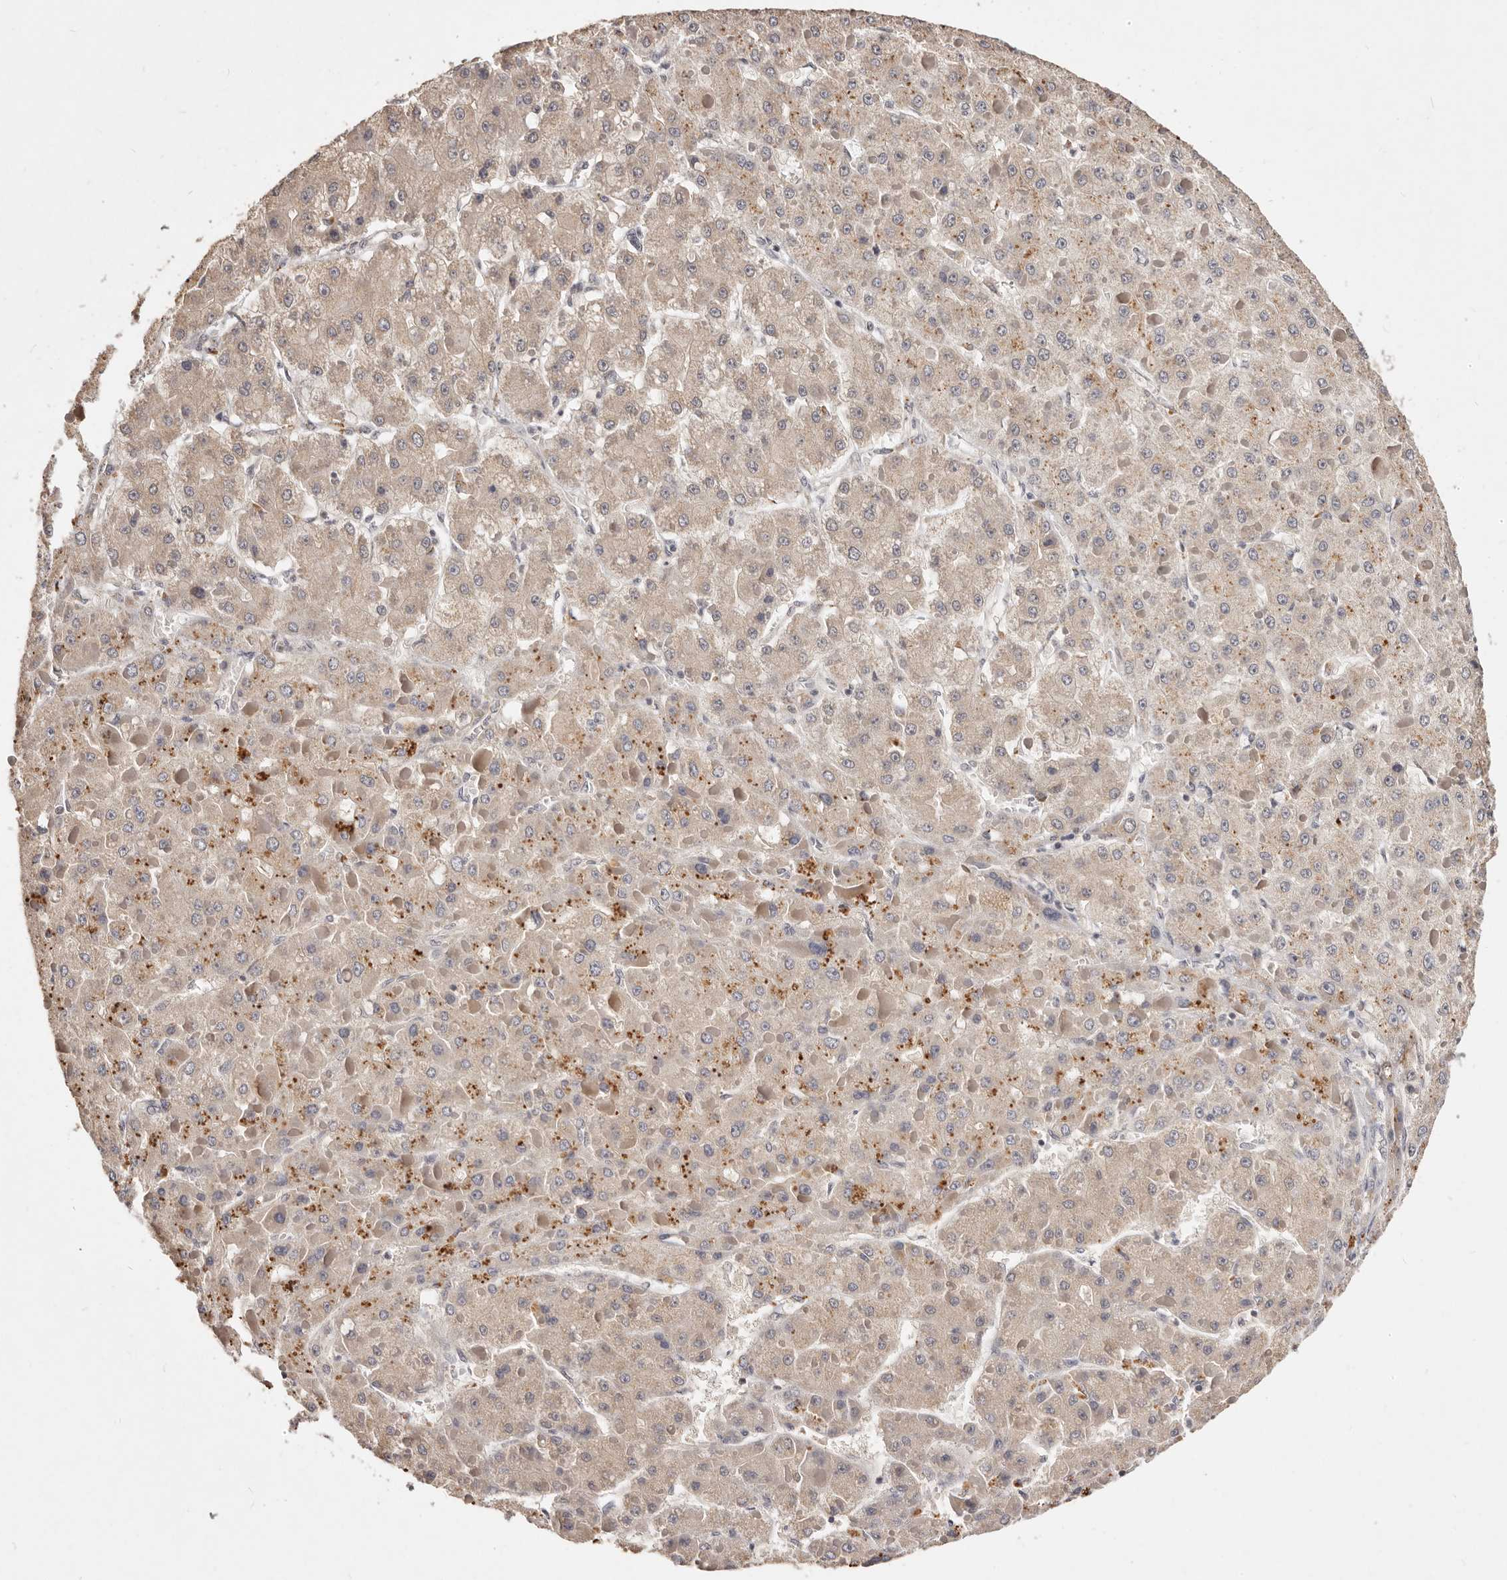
{"staining": {"intensity": "weak", "quantity": ">75%", "location": "cytoplasmic/membranous"}, "tissue": "liver cancer", "cell_type": "Tumor cells", "image_type": "cancer", "snomed": [{"axis": "morphology", "description": "Carcinoma, Hepatocellular, NOS"}, {"axis": "topography", "description": "Liver"}], "caption": "Weak cytoplasmic/membranous staining is seen in approximately >75% of tumor cells in liver cancer.", "gene": "TSPAN13", "patient": {"sex": "female", "age": 73}}